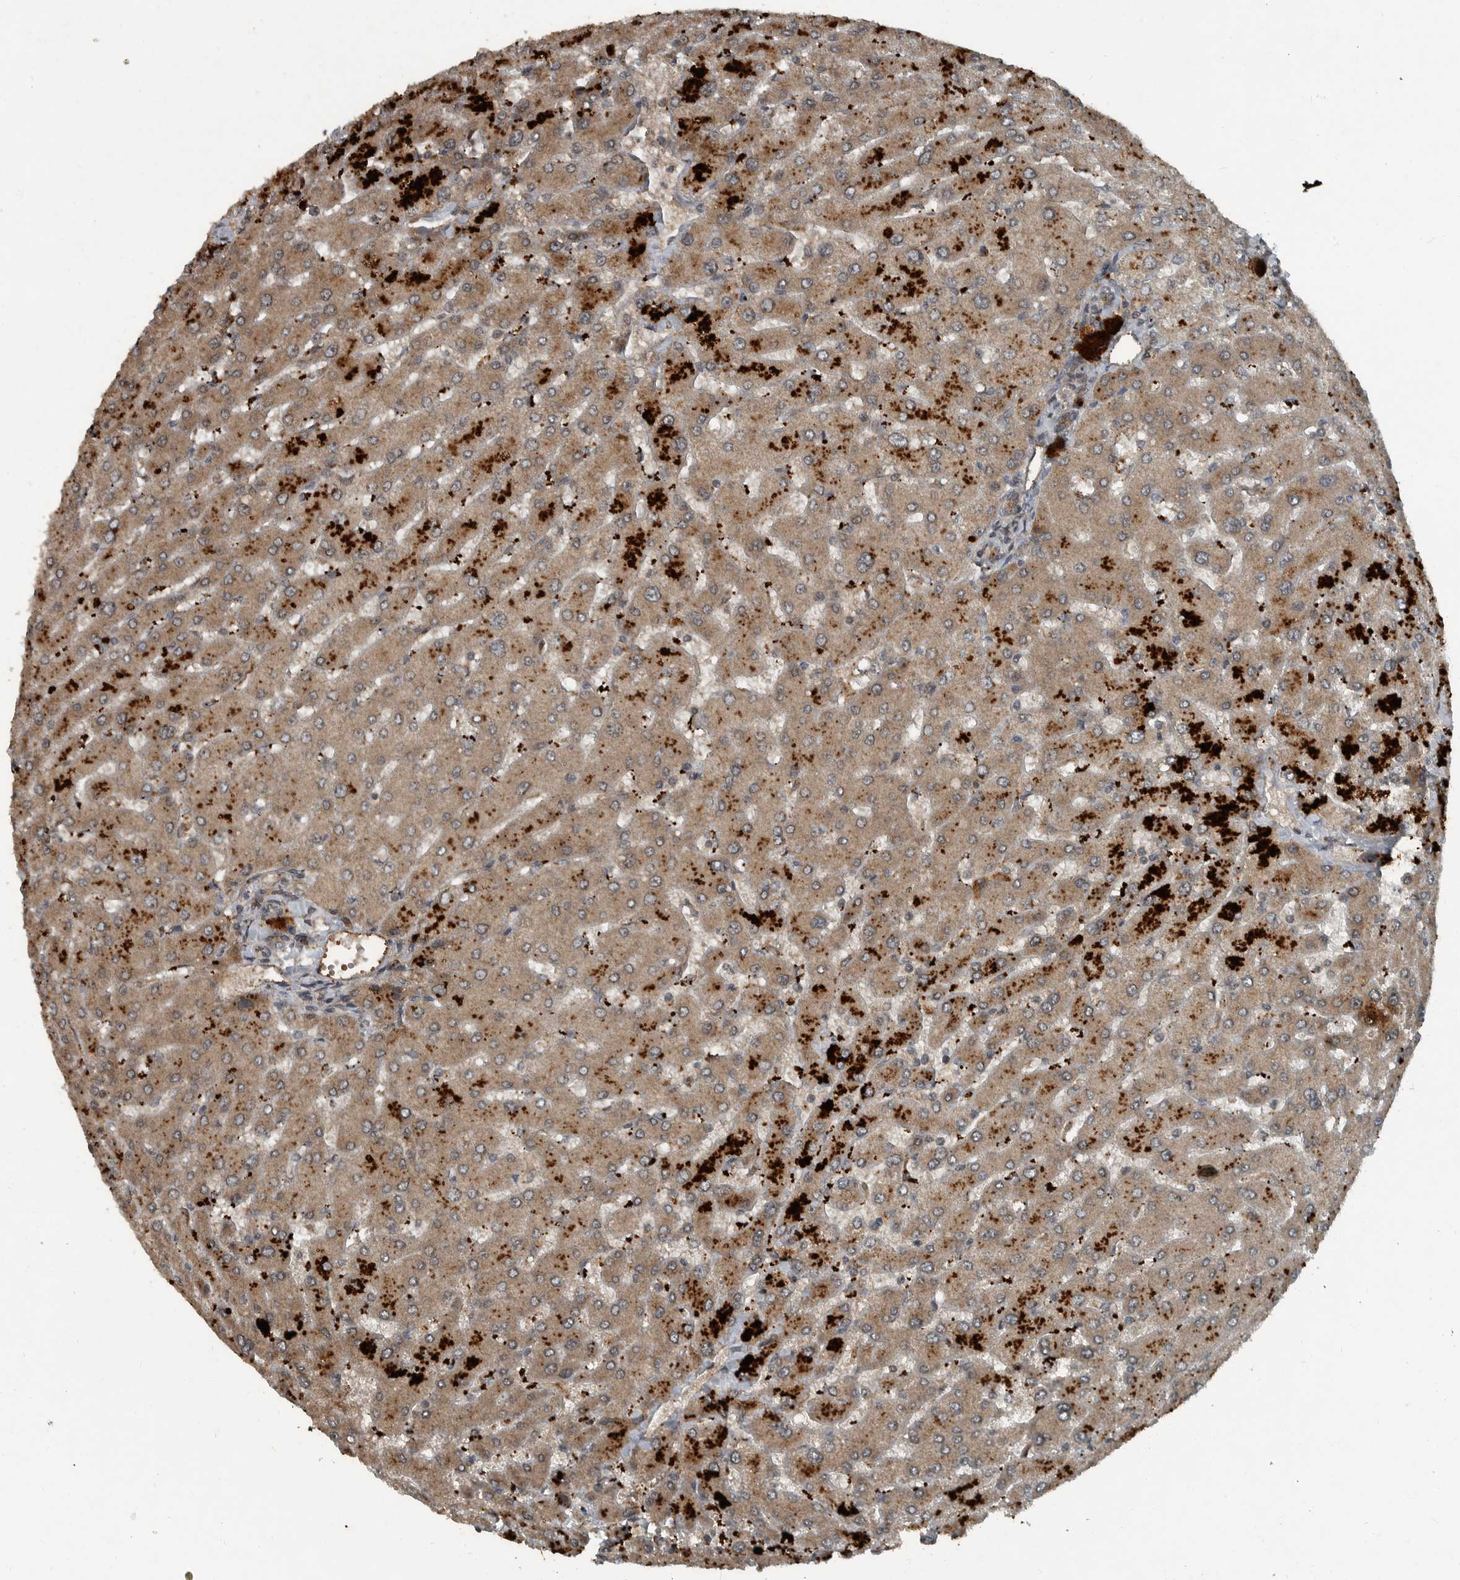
{"staining": {"intensity": "weak", "quantity": ">75%", "location": "cytoplasmic/membranous"}, "tissue": "liver", "cell_type": "Cholangiocytes", "image_type": "normal", "snomed": [{"axis": "morphology", "description": "Normal tissue, NOS"}, {"axis": "topography", "description": "Liver"}], "caption": "Immunohistochemical staining of normal human liver exhibits >75% levels of weak cytoplasmic/membranous protein positivity in about >75% of cholangiocytes.", "gene": "FOXO1", "patient": {"sex": "male", "age": 55}}